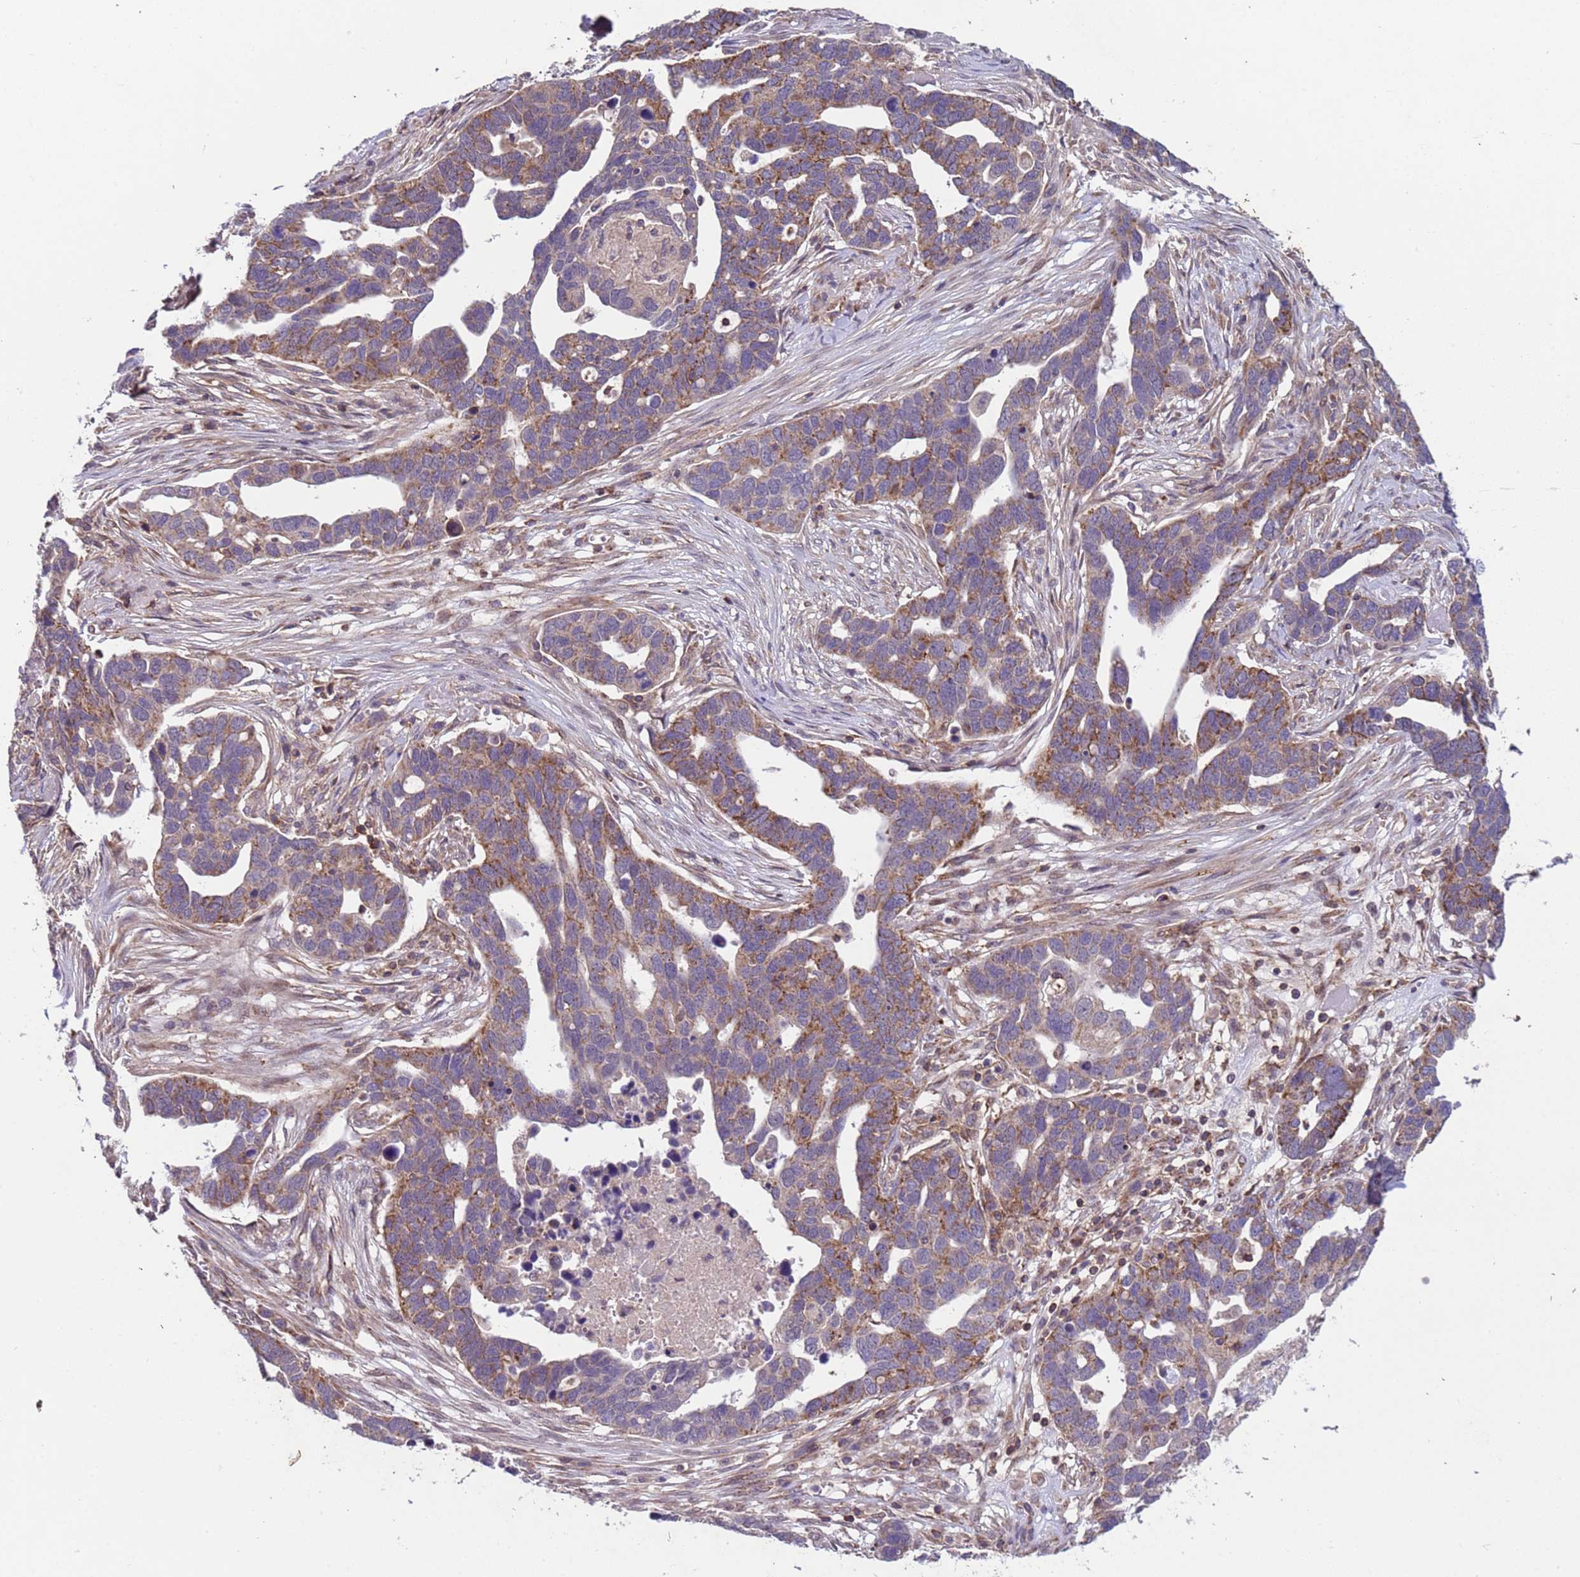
{"staining": {"intensity": "moderate", "quantity": "25%-75%", "location": "cytoplasmic/membranous"}, "tissue": "ovarian cancer", "cell_type": "Tumor cells", "image_type": "cancer", "snomed": [{"axis": "morphology", "description": "Cystadenocarcinoma, serous, NOS"}, {"axis": "topography", "description": "Ovary"}], "caption": "Immunohistochemistry (DAB) staining of ovarian cancer displays moderate cytoplasmic/membranous protein expression in about 25%-75% of tumor cells. (DAB (3,3'-diaminobenzidine) IHC, brown staining for protein, blue staining for nuclei).", "gene": "ACAD8", "patient": {"sex": "female", "age": 54}}